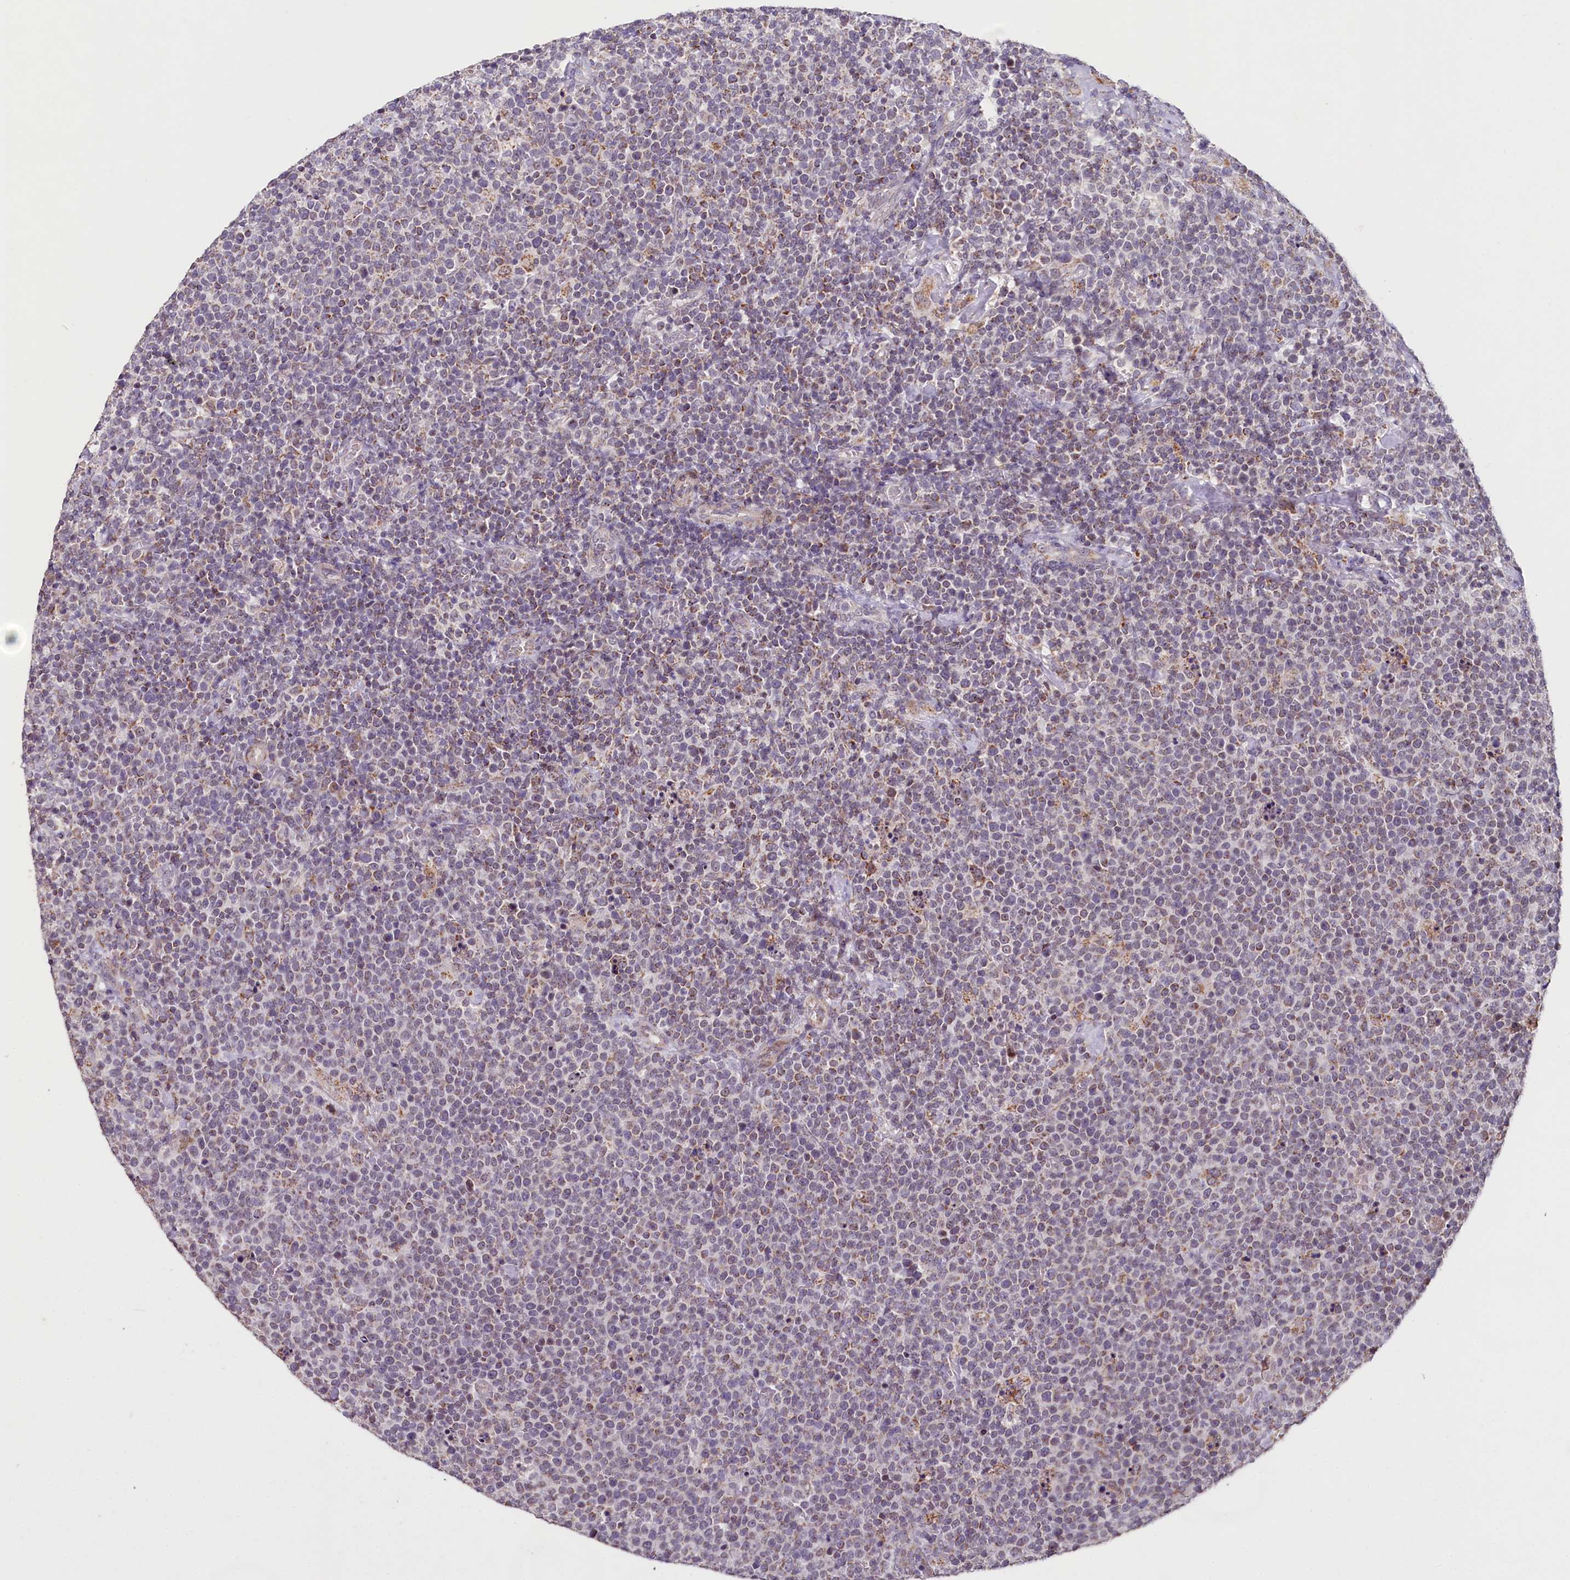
{"staining": {"intensity": "negative", "quantity": "none", "location": "none"}, "tissue": "lymphoma", "cell_type": "Tumor cells", "image_type": "cancer", "snomed": [{"axis": "morphology", "description": "Malignant lymphoma, non-Hodgkin's type, High grade"}, {"axis": "topography", "description": "Lymph node"}], "caption": "High magnification brightfield microscopy of lymphoma stained with DAB (3,3'-diaminobenzidine) (brown) and counterstained with hematoxylin (blue): tumor cells show no significant positivity.", "gene": "PDE6D", "patient": {"sex": "male", "age": 61}}